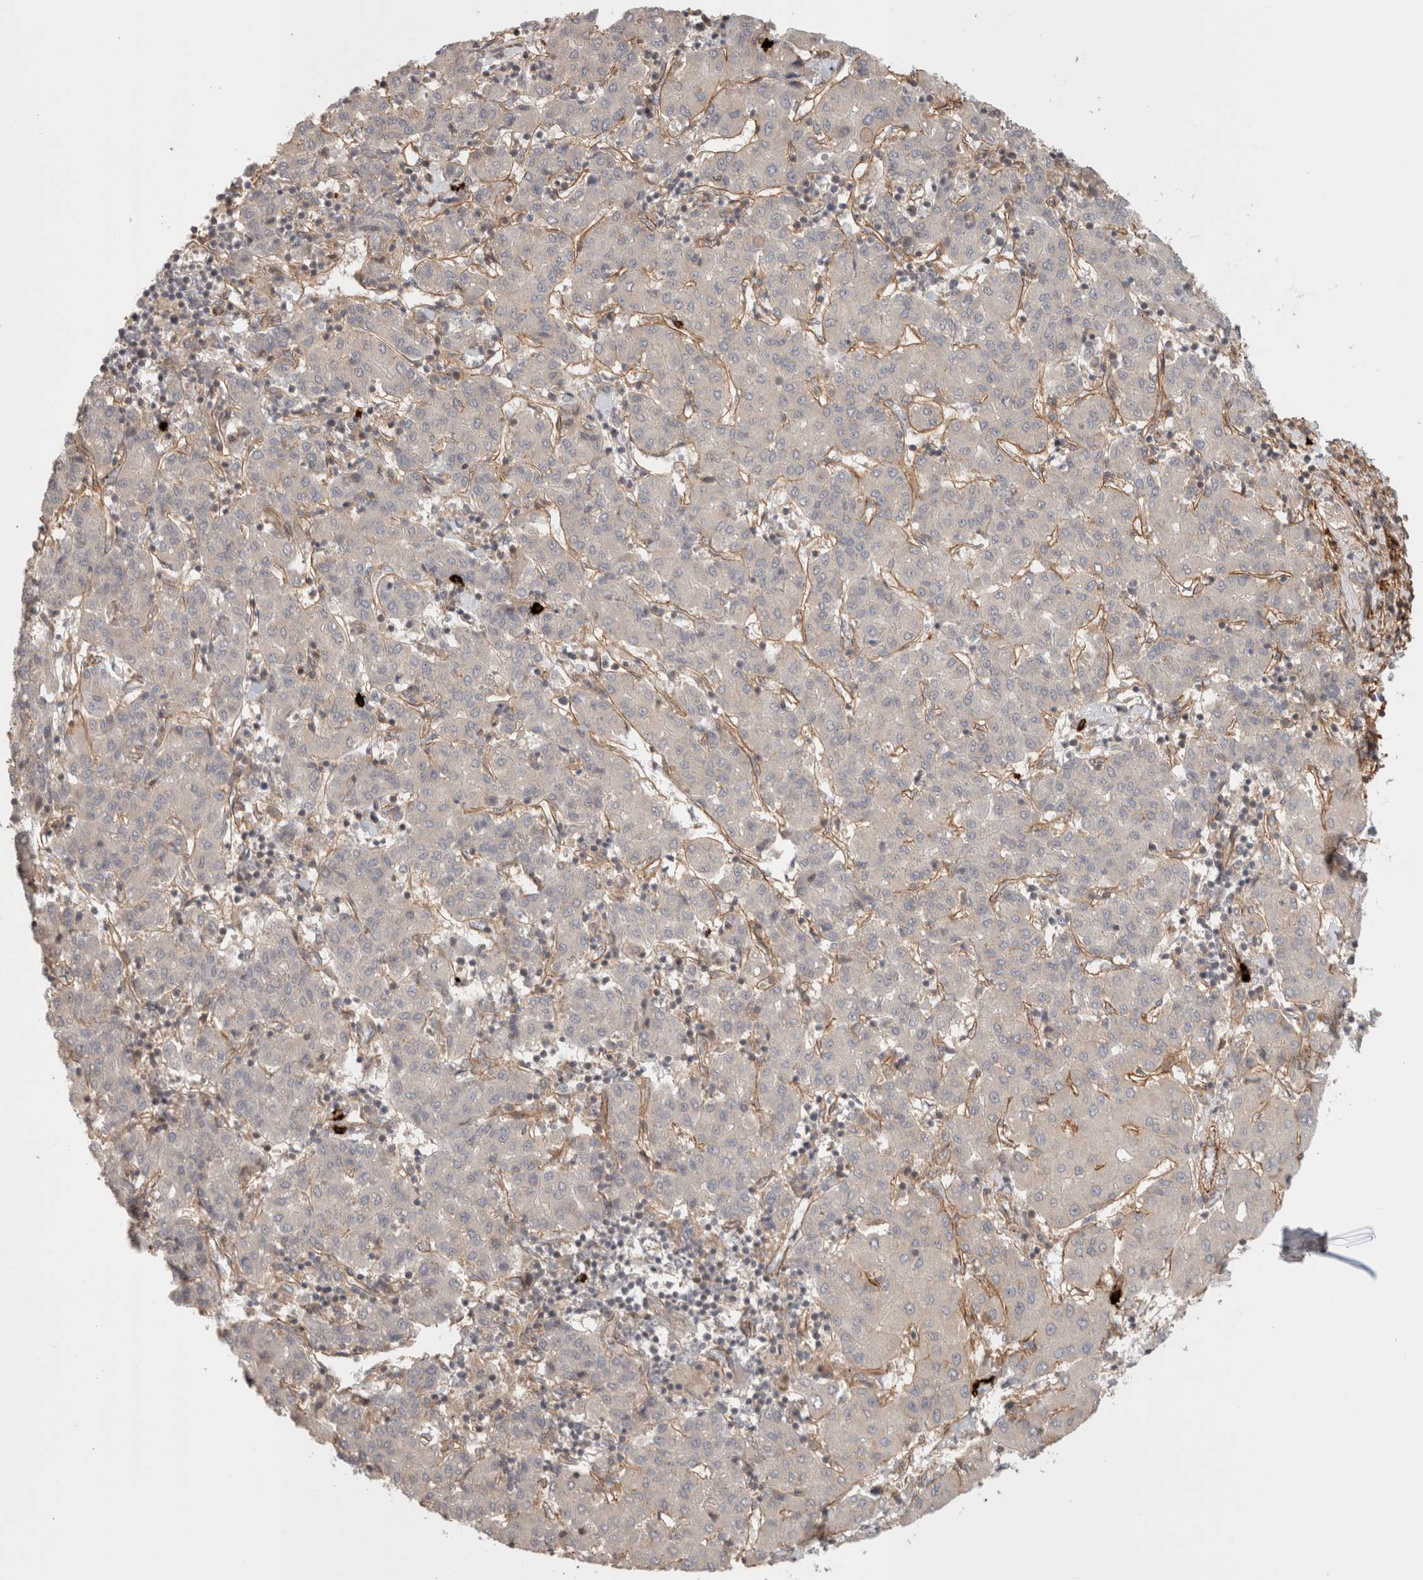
{"staining": {"intensity": "negative", "quantity": "none", "location": "none"}, "tissue": "liver cancer", "cell_type": "Tumor cells", "image_type": "cancer", "snomed": [{"axis": "morphology", "description": "Carcinoma, Hepatocellular, NOS"}, {"axis": "topography", "description": "Liver"}], "caption": "An image of liver hepatocellular carcinoma stained for a protein displays no brown staining in tumor cells.", "gene": "HSPG2", "patient": {"sex": "male", "age": 65}}